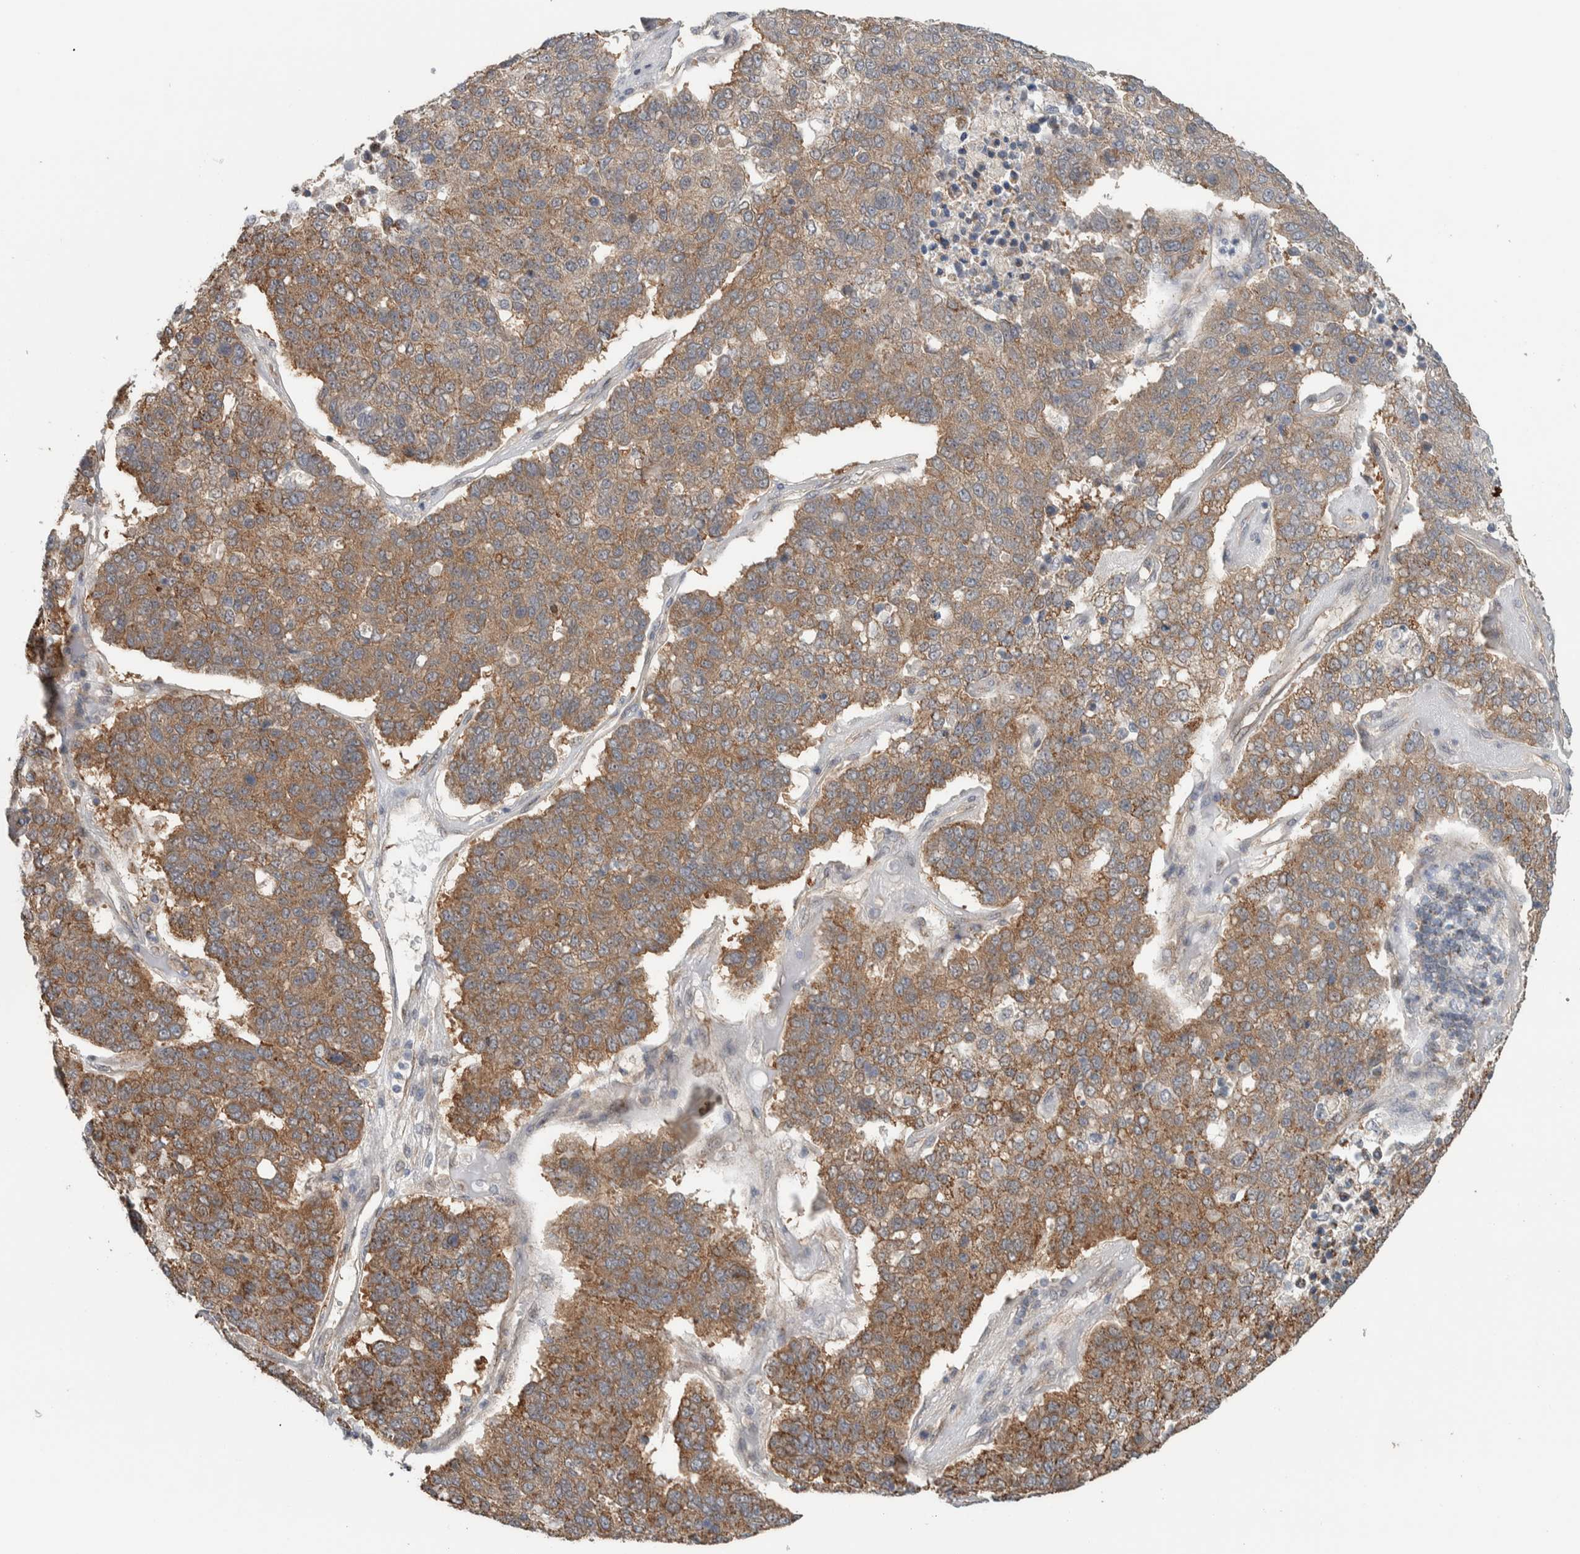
{"staining": {"intensity": "moderate", "quantity": ">75%", "location": "cytoplasmic/membranous"}, "tissue": "pancreatic cancer", "cell_type": "Tumor cells", "image_type": "cancer", "snomed": [{"axis": "morphology", "description": "Adenocarcinoma, NOS"}, {"axis": "topography", "description": "Pancreas"}], "caption": "Immunohistochemical staining of human pancreatic cancer (adenocarcinoma) displays medium levels of moderate cytoplasmic/membranous protein staining in approximately >75% of tumor cells.", "gene": "RERE", "patient": {"sex": "female", "age": 61}}